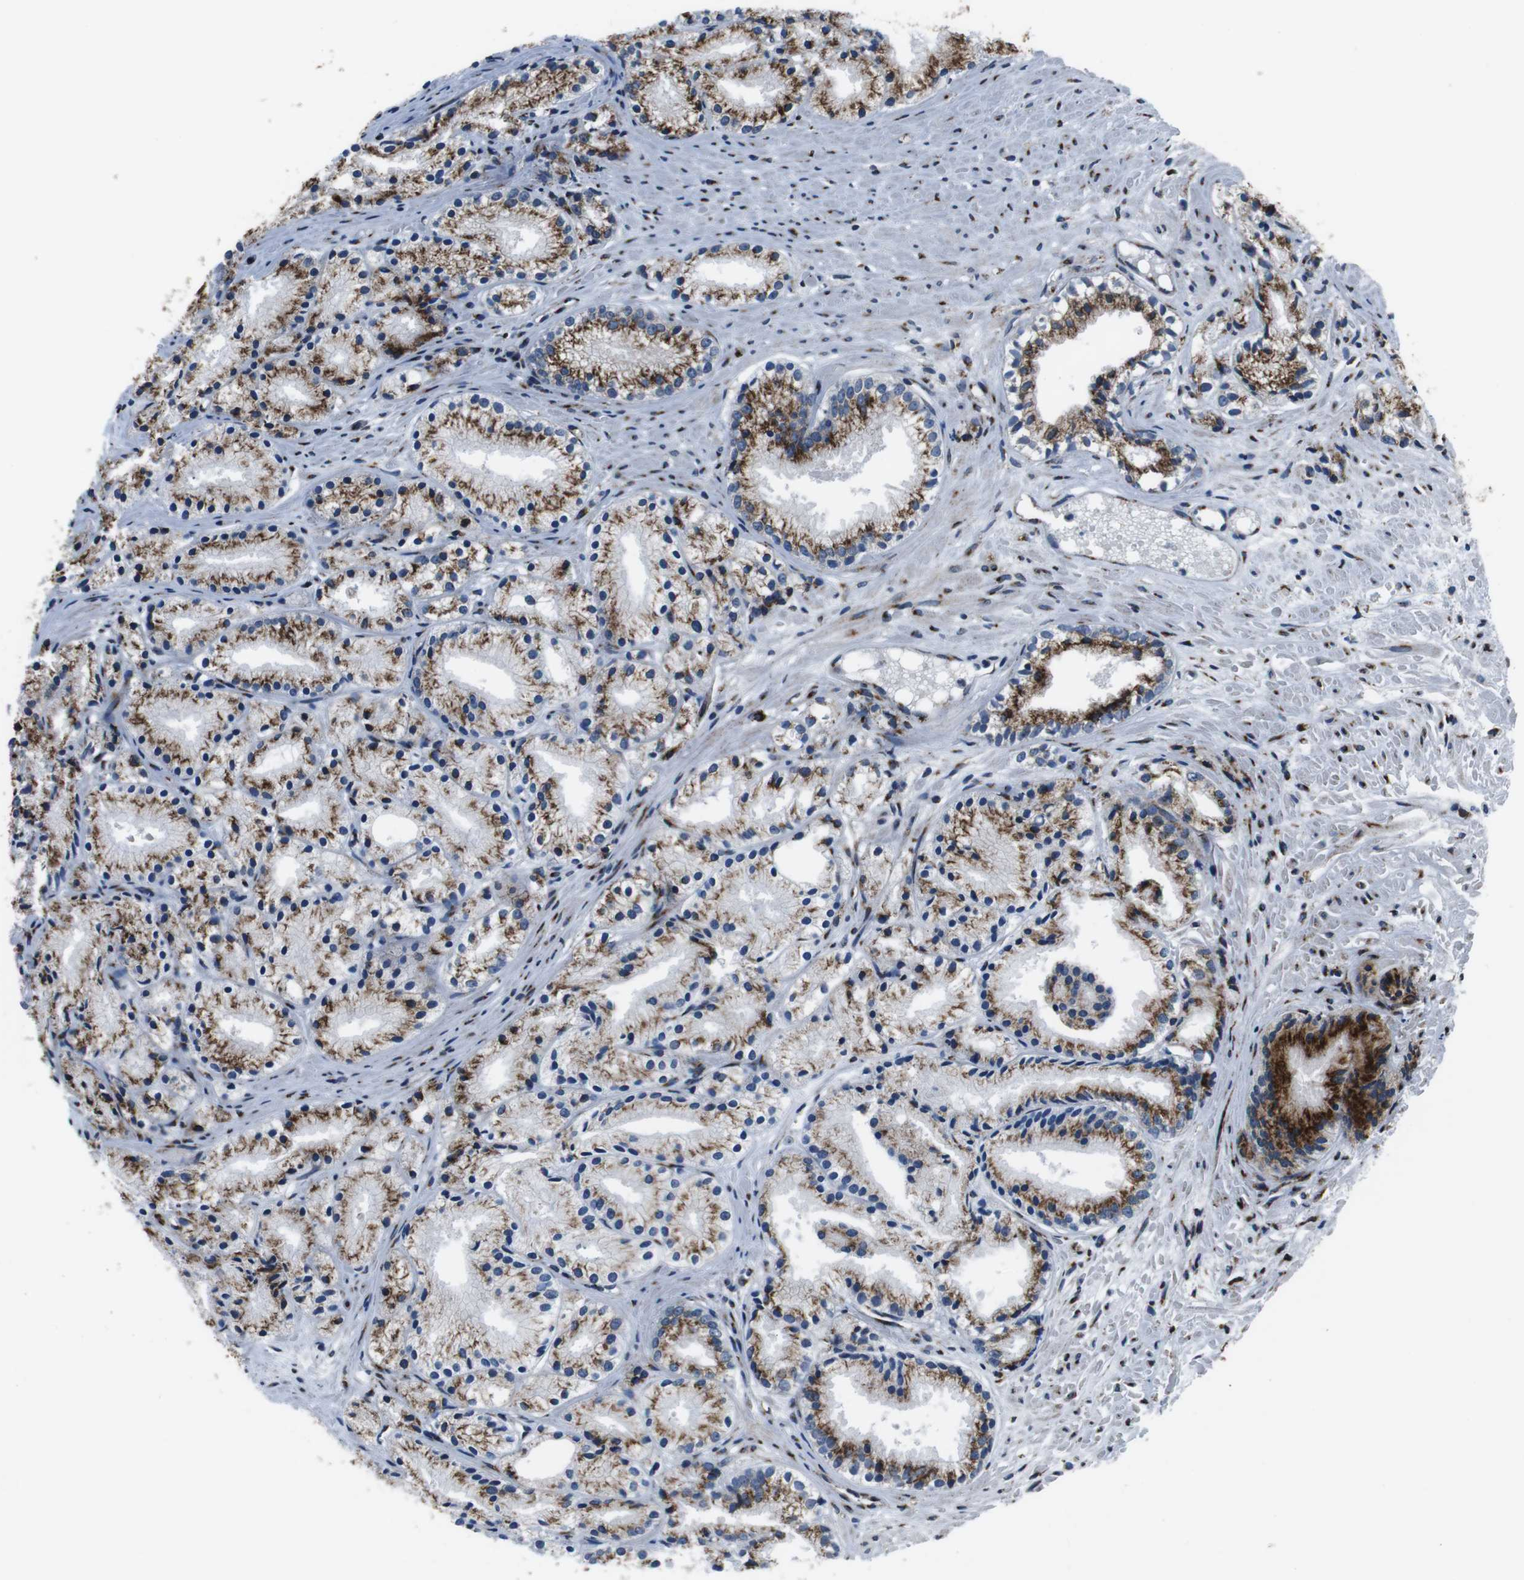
{"staining": {"intensity": "moderate", "quantity": ">75%", "location": "cytoplasmic/membranous"}, "tissue": "prostate cancer", "cell_type": "Tumor cells", "image_type": "cancer", "snomed": [{"axis": "morphology", "description": "Adenocarcinoma, Low grade"}, {"axis": "topography", "description": "Prostate"}], "caption": "Immunohistochemistry (DAB (3,3'-diaminobenzidine)) staining of low-grade adenocarcinoma (prostate) displays moderate cytoplasmic/membranous protein expression in about >75% of tumor cells.", "gene": "NUCB2", "patient": {"sex": "male", "age": 72}}